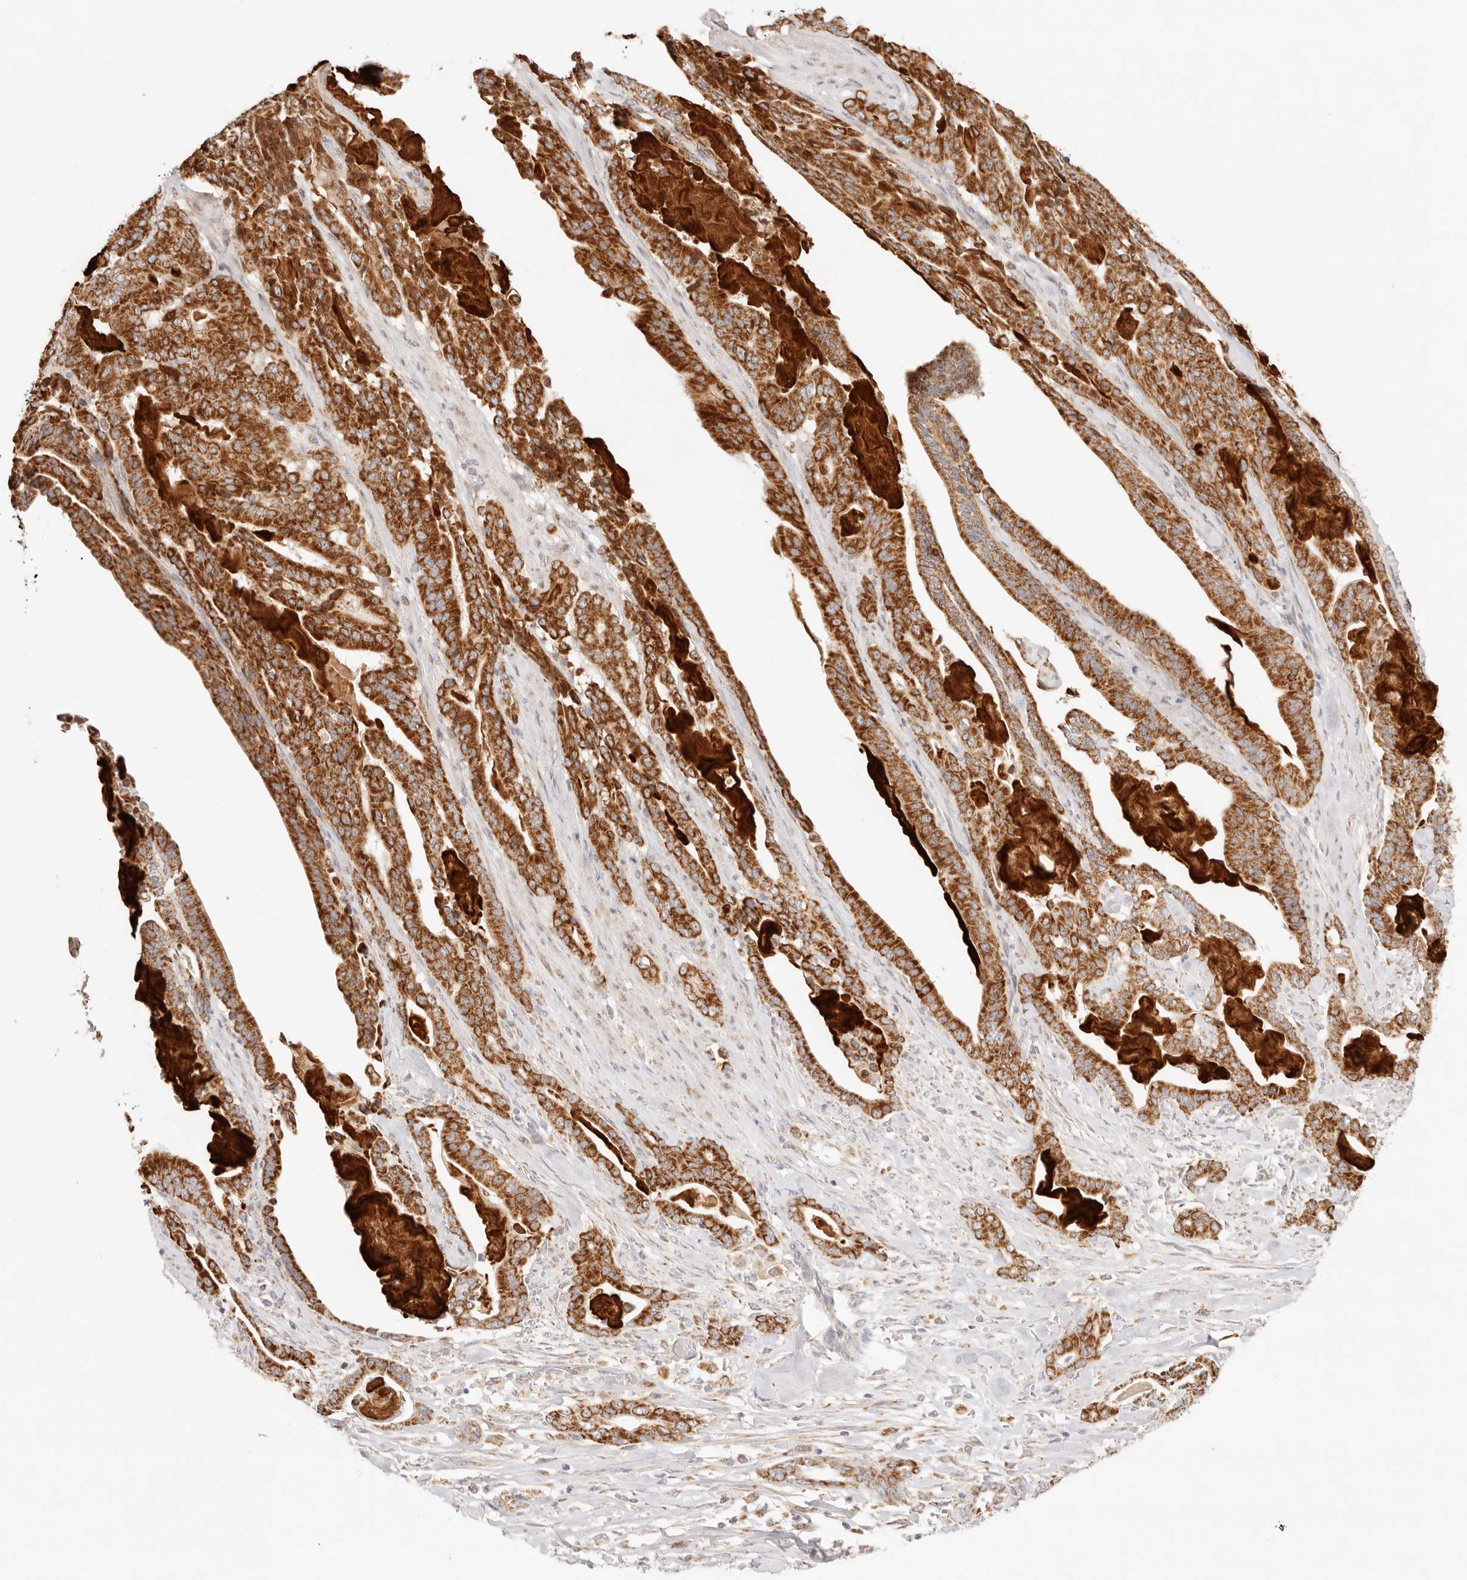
{"staining": {"intensity": "strong", "quantity": ">75%", "location": "cytoplasmic/membranous"}, "tissue": "pancreatic cancer", "cell_type": "Tumor cells", "image_type": "cancer", "snomed": [{"axis": "morphology", "description": "Adenocarcinoma, NOS"}, {"axis": "topography", "description": "Pancreas"}], "caption": "Protein positivity by IHC demonstrates strong cytoplasmic/membranous expression in about >75% of tumor cells in pancreatic adenocarcinoma.", "gene": "COA6", "patient": {"sex": "male", "age": 63}}